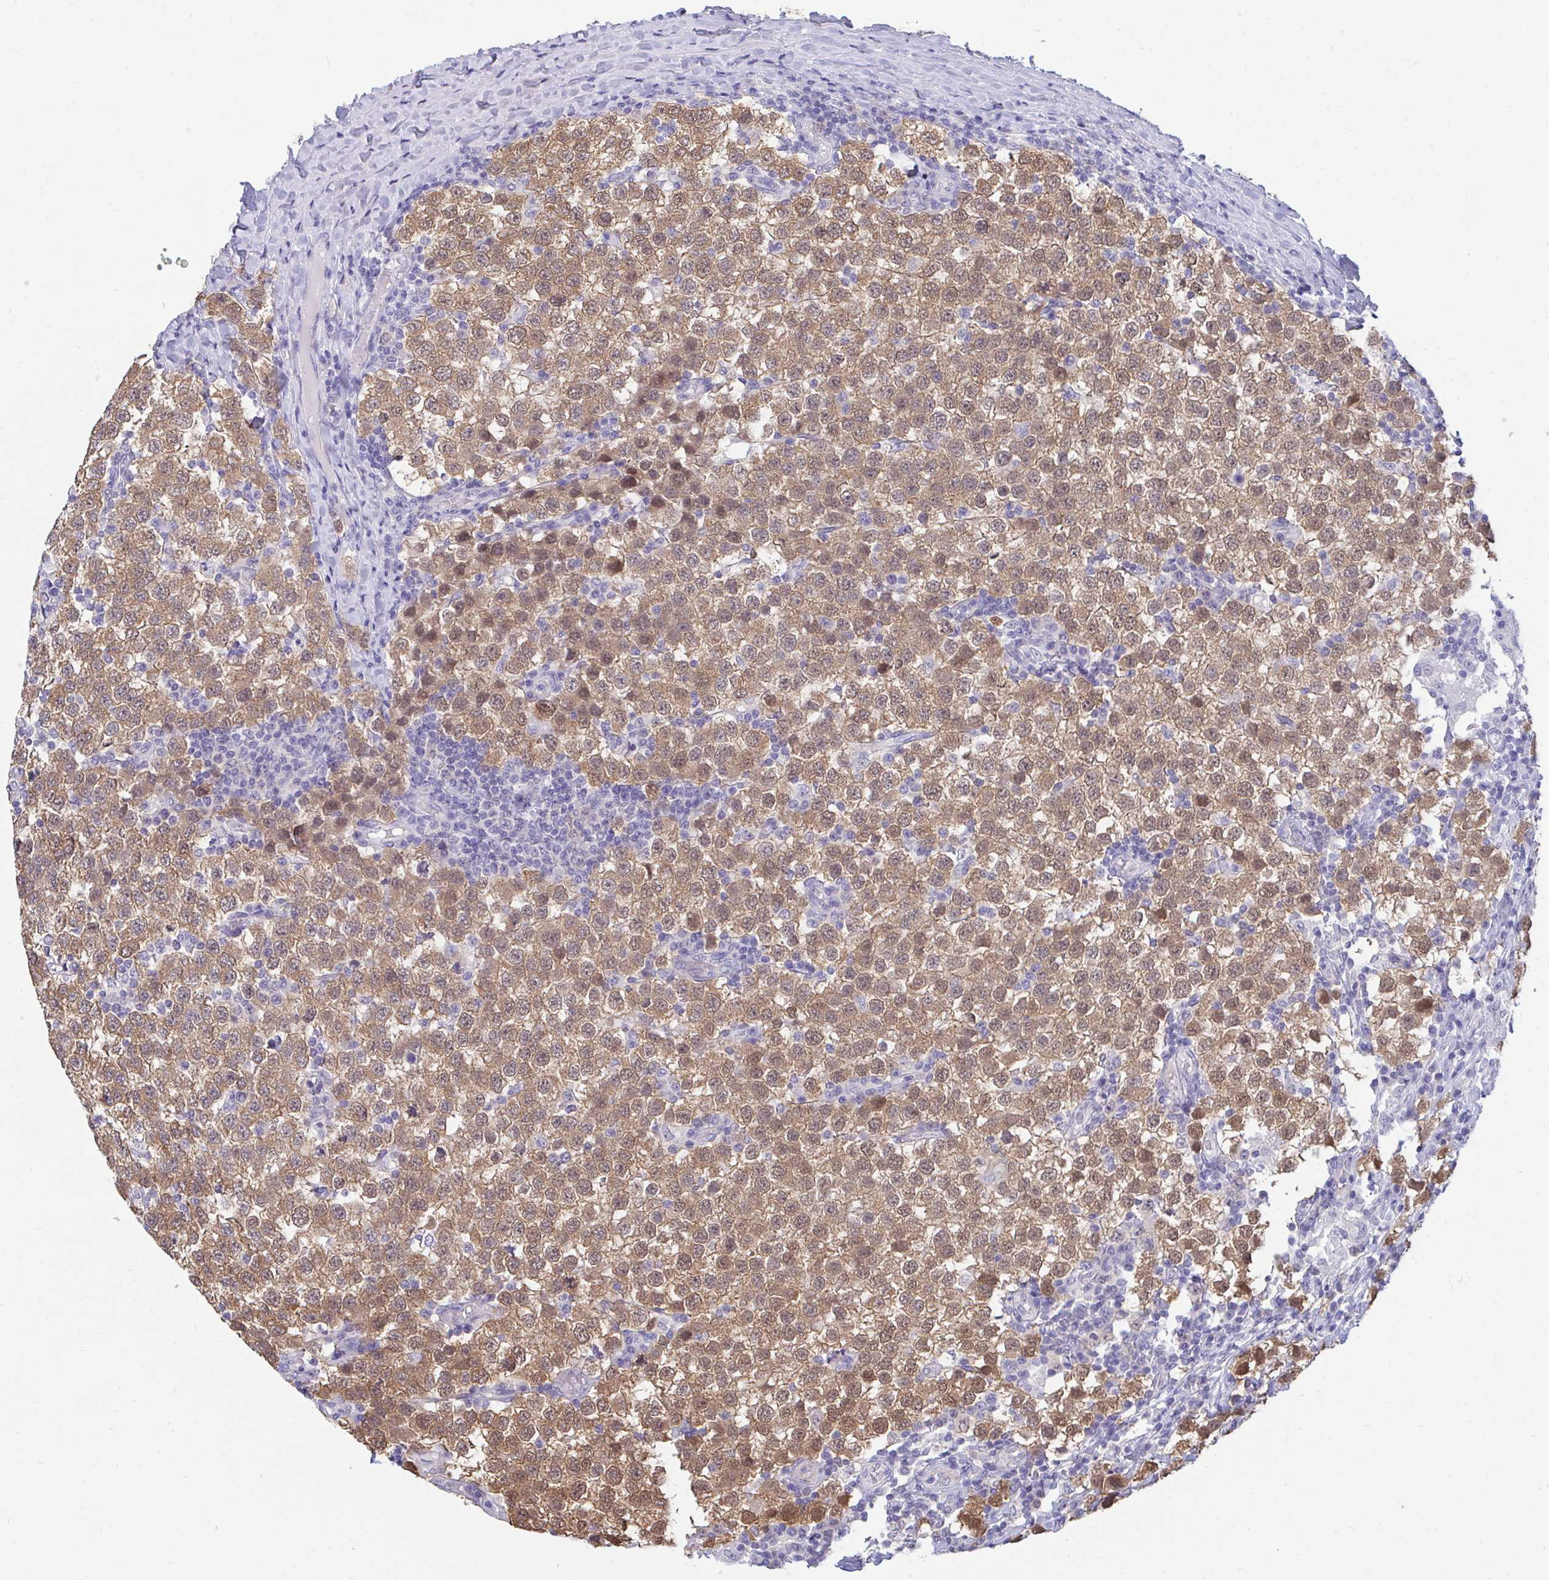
{"staining": {"intensity": "moderate", "quantity": ">75%", "location": "cytoplasmic/membranous,nuclear"}, "tissue": "testis cancer", "cell_type": "Tumor cells", "image_type": "cancer", "snomed": [{"axis": "morphology", "description": "Seminoma, NOS"}, {"axis": "topography", "description": "Testis"}], "caption": "Brown immunohistochemical staining in testis cancer (seminoma) exhibits moderate cytoplasmic/membranous and nuclear expression in approximately >75% of tumor cells.", "gene": "CSE1L", "patient": {"sex": "male", "age": 34}}